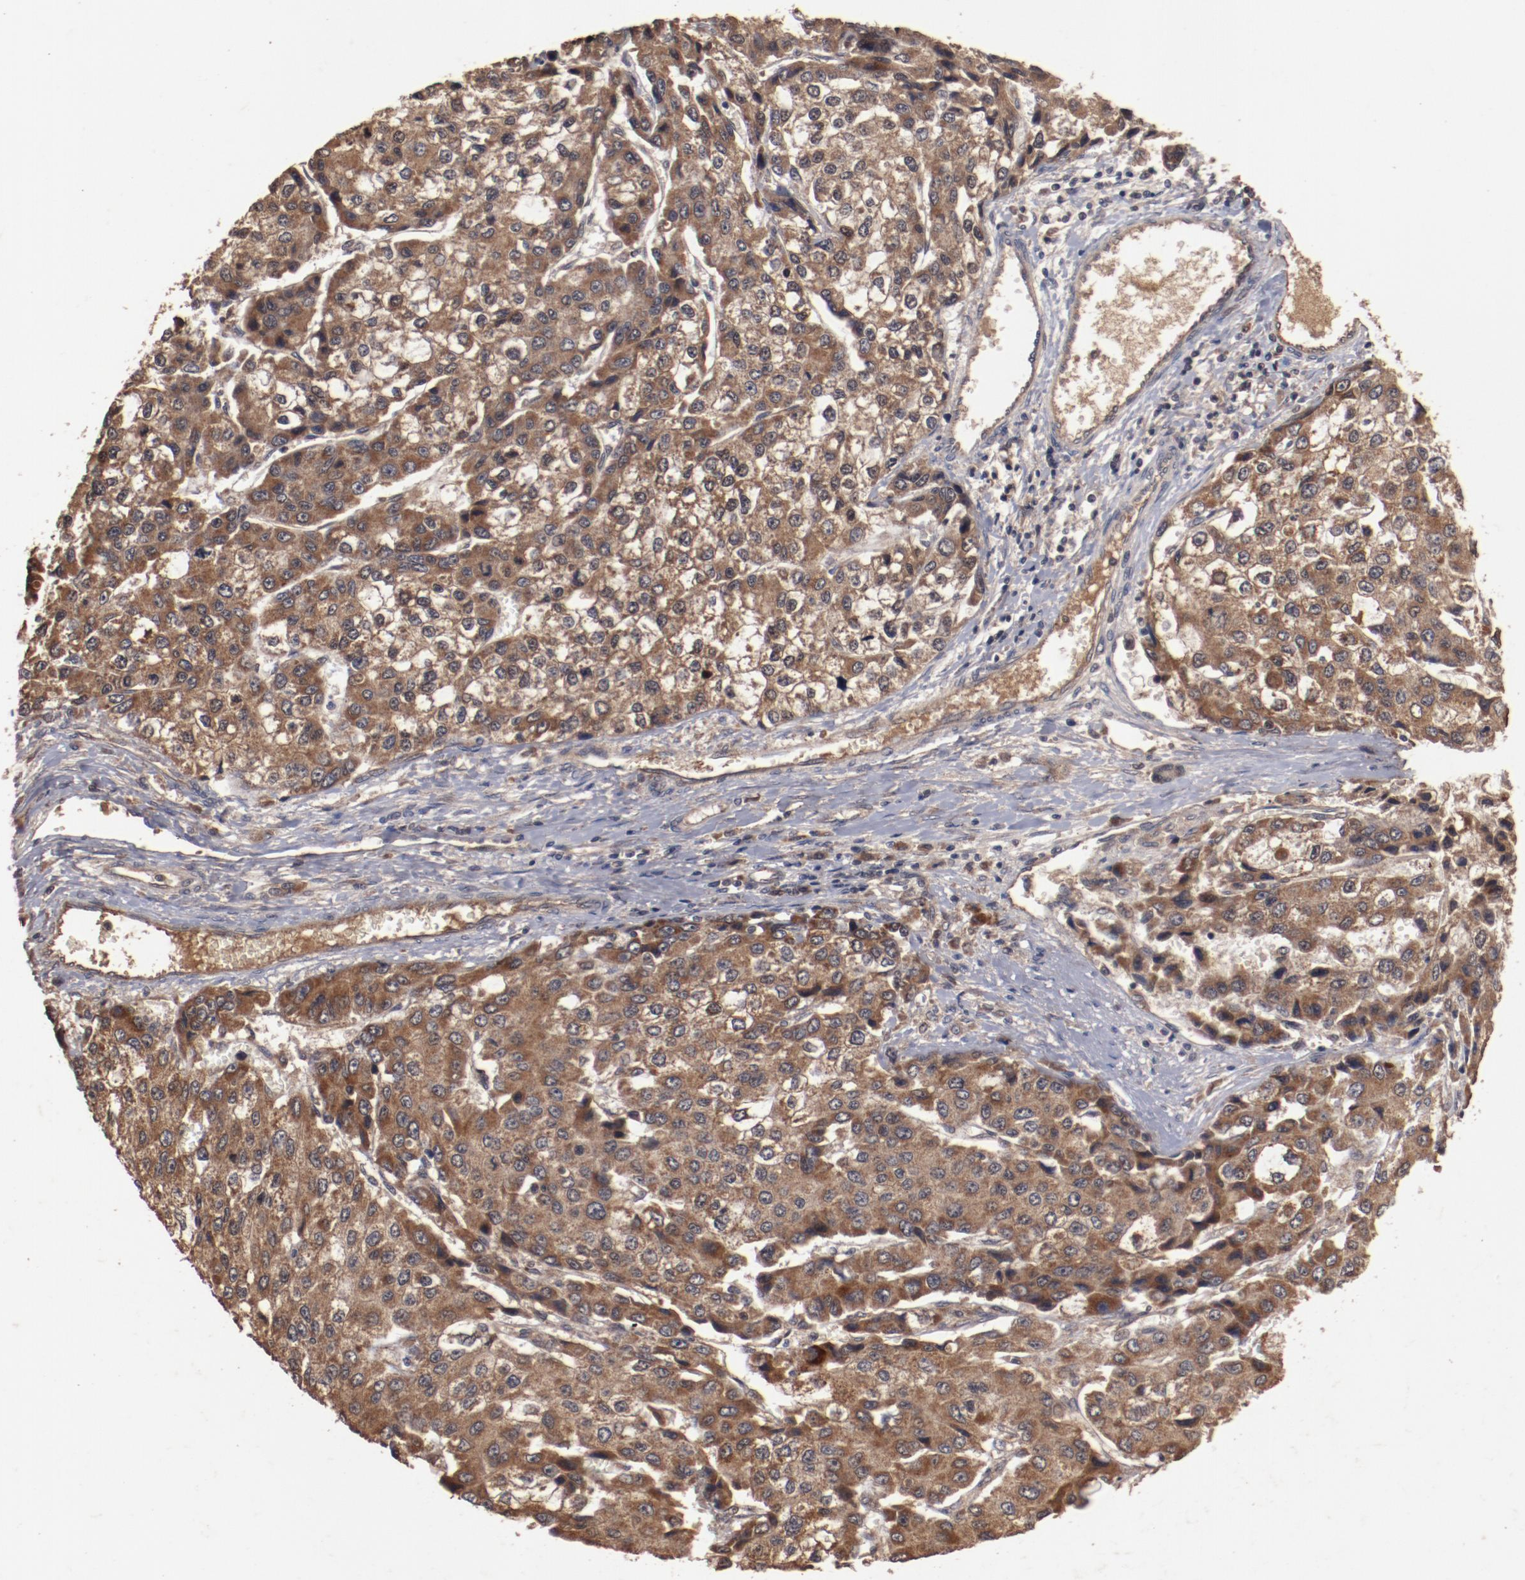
{"staining": {"intensity": "strong", "quantity": ">75%", "location": "cytoplasmic/membranous"}, "tissue": "liver cancer", "cell_type": "Tumor cells", "image_type": "cancer", "snomed": [{"axis": "morphology", "description": "Carcinoma, Hepatocellular, NOS"}, {"axis": "topography", "description": "Liver"}], "caption": "Immunohistochemistry photomicrograph of neoplastic tissue: human liver cancer stained using immunohistochemistry displays high levels of strong protein expression localized specifically in the cytoplasmic/membranous of tumor cells, appearing as a cytoplasmic/membranous brown color.", "gene": "TENM1", "patient": {"sex": "female", "age": 66}}